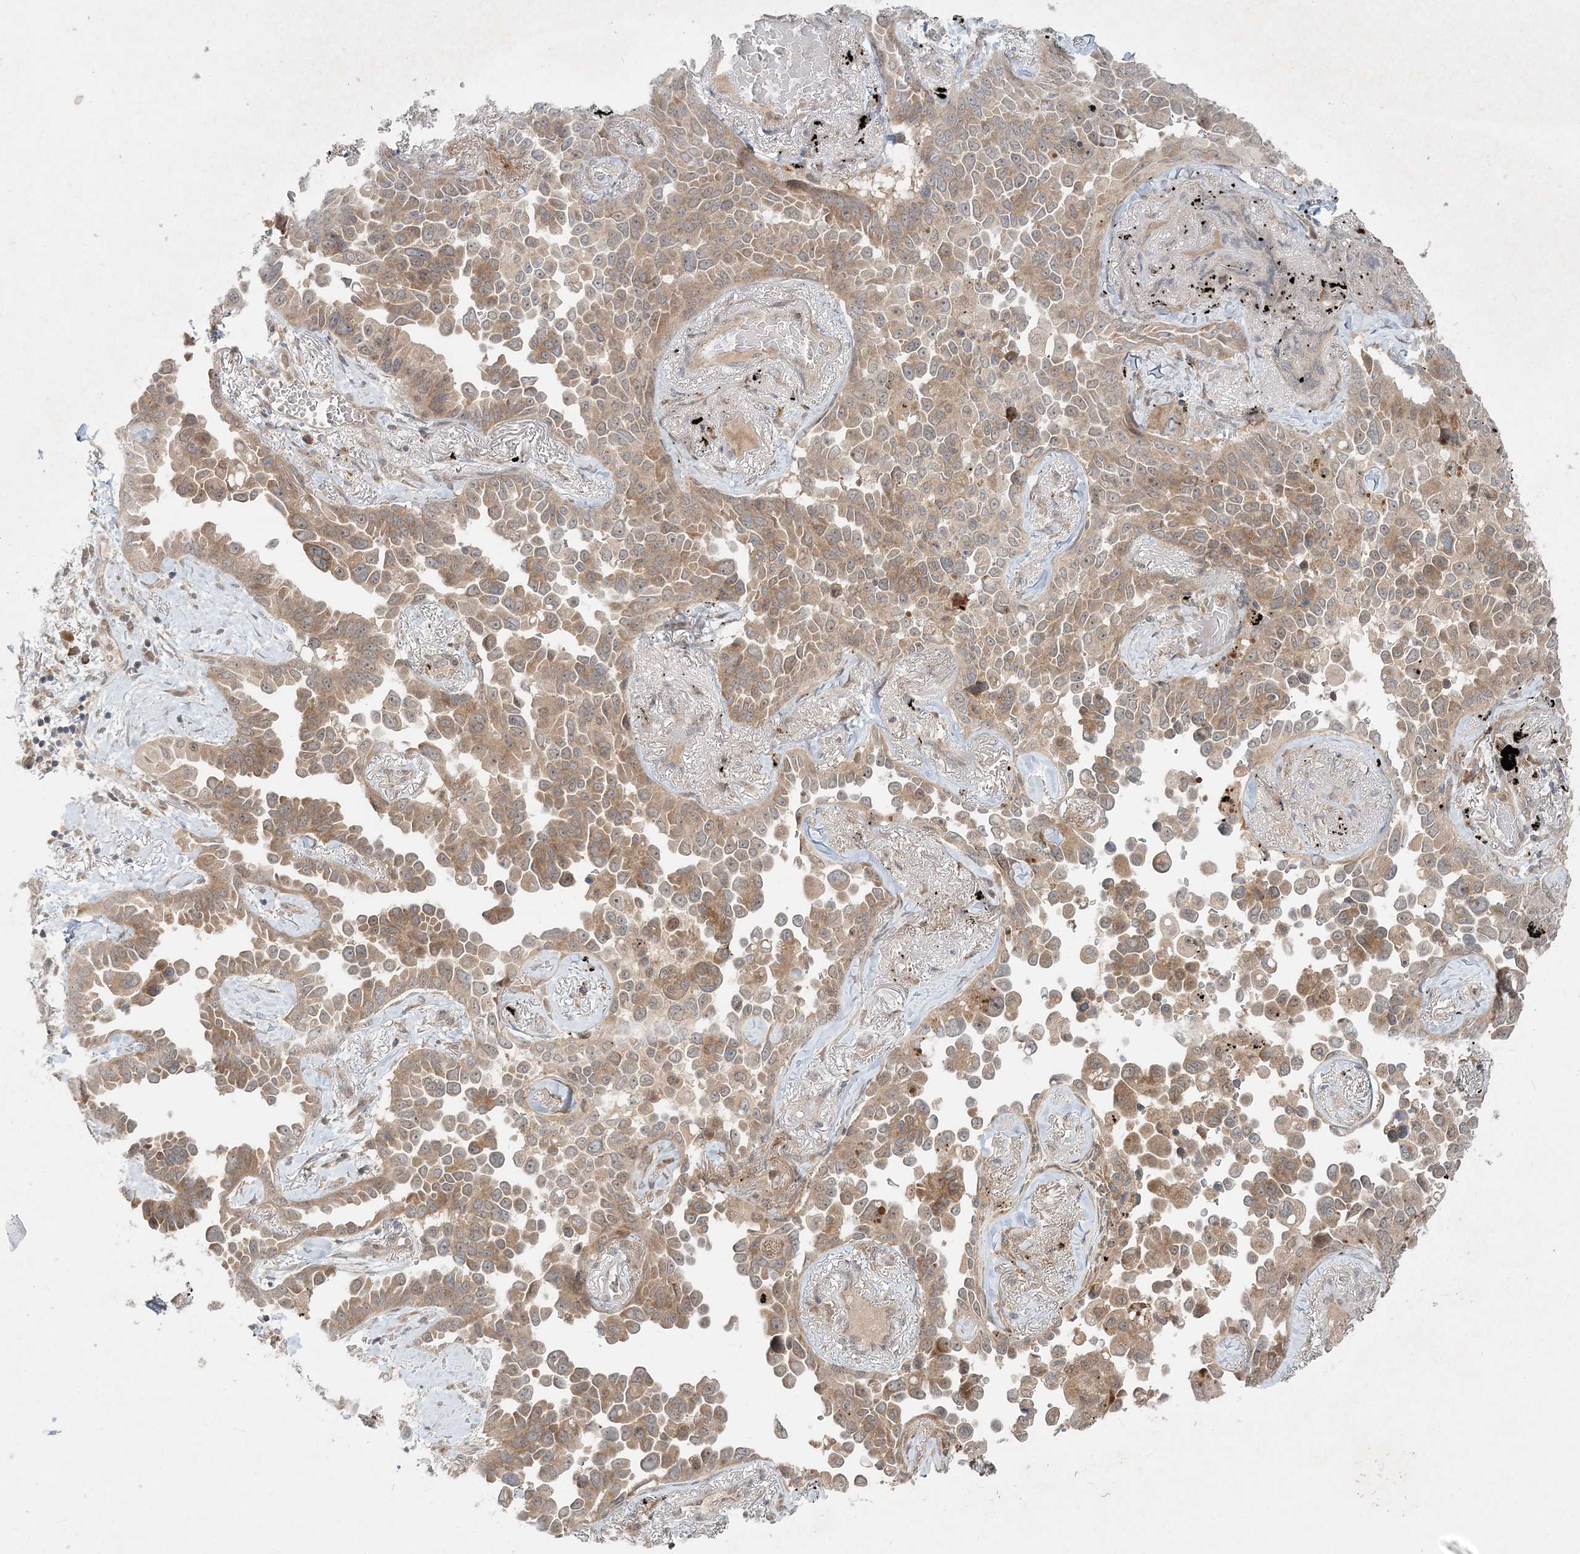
{"staining": {"intensity": "moderate", "quantity": "25%-75%", "location": "cytoplasmic/membranous"}, "tissue": "lung cancer", "cell_type": "Tumor cells", "image_type": "cancer", "snomed": [{"axis": "morphology", "description": "Adenocarcinoma, NOS"}, {"axis": "topography", "description": "Lung"}], "caption": "A medium amount of moderate cytoplasmic/membranous expression is seen in about 25%-75% of tumor cells in lung cancer tissue. (IHC, brightfield microscopy, high magnification).", "gene": "UBR3", "patient": {"sex": "female", "age": 67}}